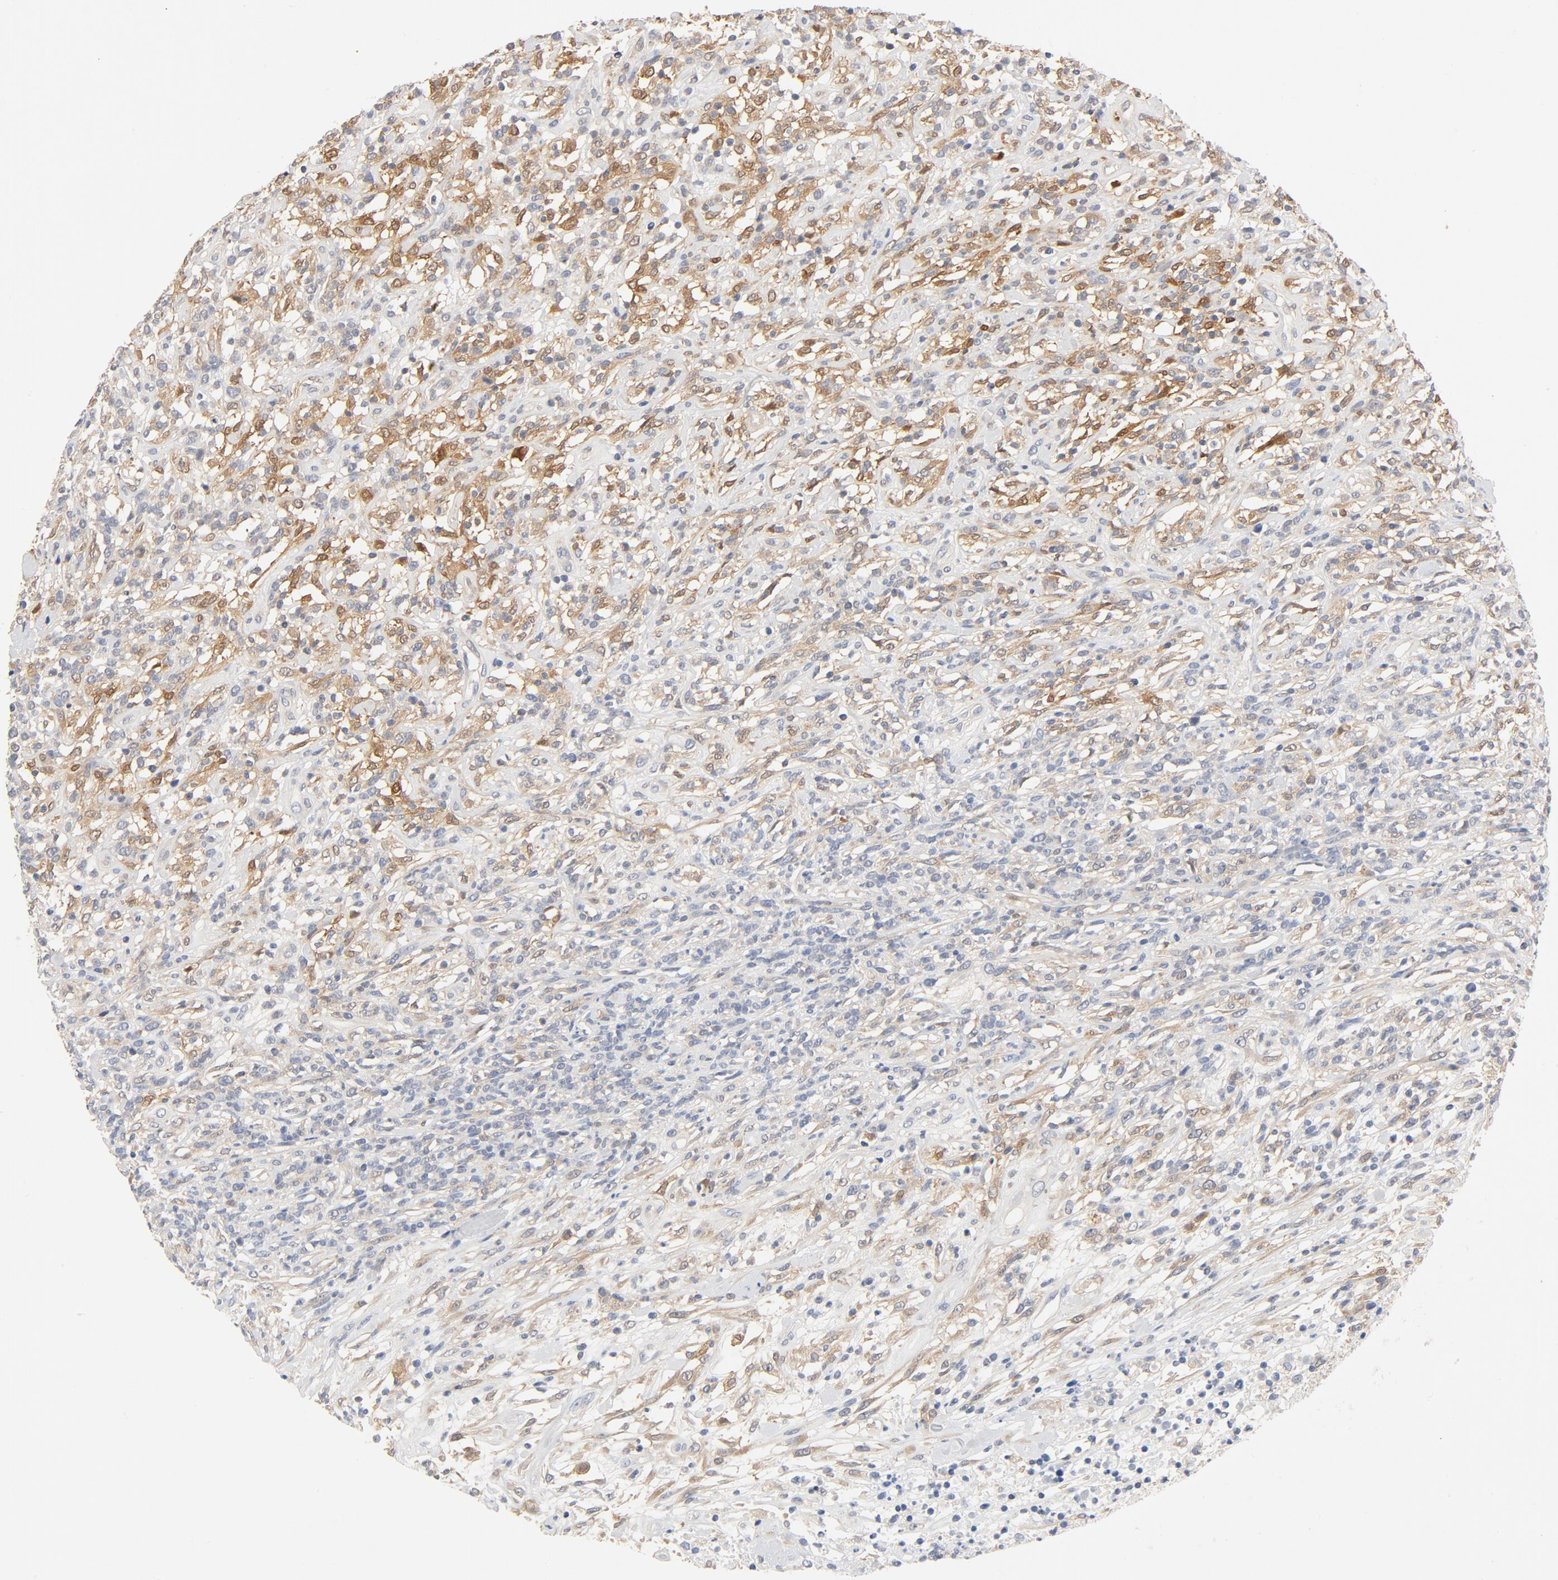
{"staining": {"intensity": "moderate", "quantity": "25%-75%", "location": "cytoplasmic/membranous"}, "tissue": "lymphoma", "cell_type": "Tumor cells", "image_type": "cancer", "snomed": [{"axis": "morphology", "description": "Malignant lymphoma, non-Hodgkin's type, High grade"}, {"axis": "topography", "description": "Lymph node"}], "caption": "DAB immunohistochemical staining of human malignant lymphoma, non-Hodgkin's type (high-grade) exhibits moderate cytoplasmic/membranous protein positivity in approximately 25%-75% of tumor cells.", "gene": "STAT1", "patient": {"sex": "female", "age": 73}}